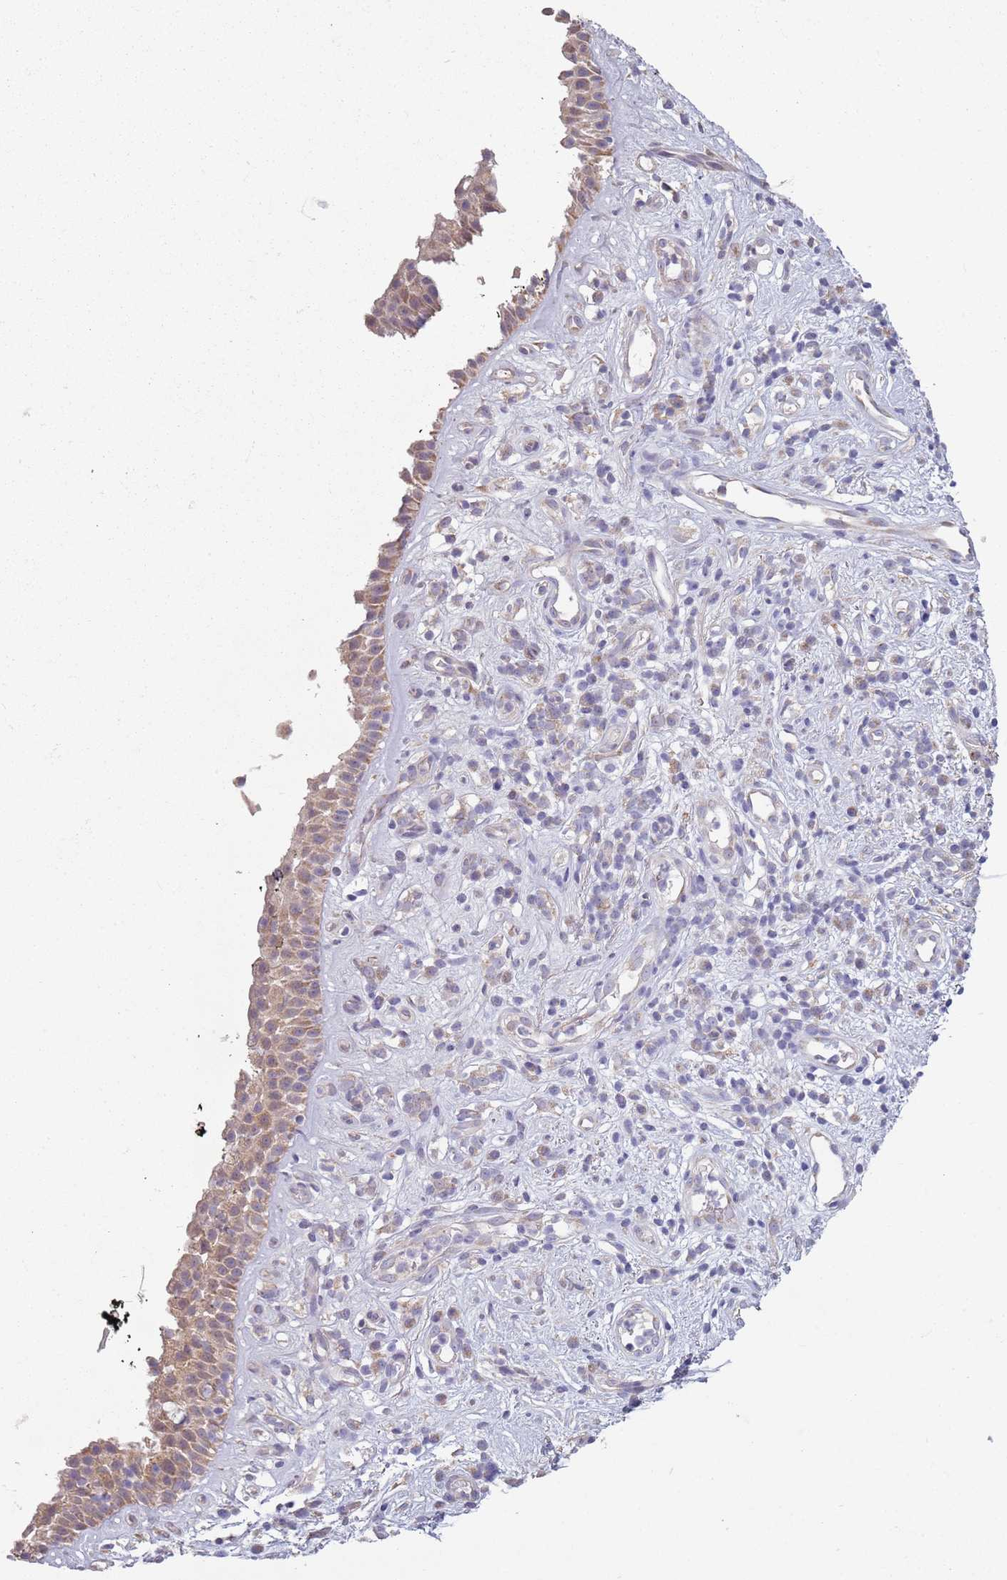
{"staining": {"intensity": "moderate", "quantity": ">75%", "location": "cytoplasmic/membranous"}, "tissue": "nasopharynx", "cell_type": "Respiratory epithelial cells", "image_type": "normal", "snomed": [{"axis": "morphology", "description": "Normal tissue, NOS"}, {"axis": "morphology", "description": "Squamous cell carcinoma, NOS"}, {"axis": "topography", "description": "Nasopharynx"}, {"axis": "topography", "description": "Head-Neck"}], "caption": "Immunohistochemistry staining of normal nasopharynx, which demonstrates medium levels of moderate cytoplasmic/membranous positivity in approximately >75% of respiratory epithelial cells indicating moderate cytoplasmic/membranous protein expression. The staining was performed using DAB (3,3'-diaminobenzidine) (brown) for protein detection and nuclei were counterstained in hematoxylin (blue).", "gene": "COQ5", "patient": {"sex": "male", "age": 85}}